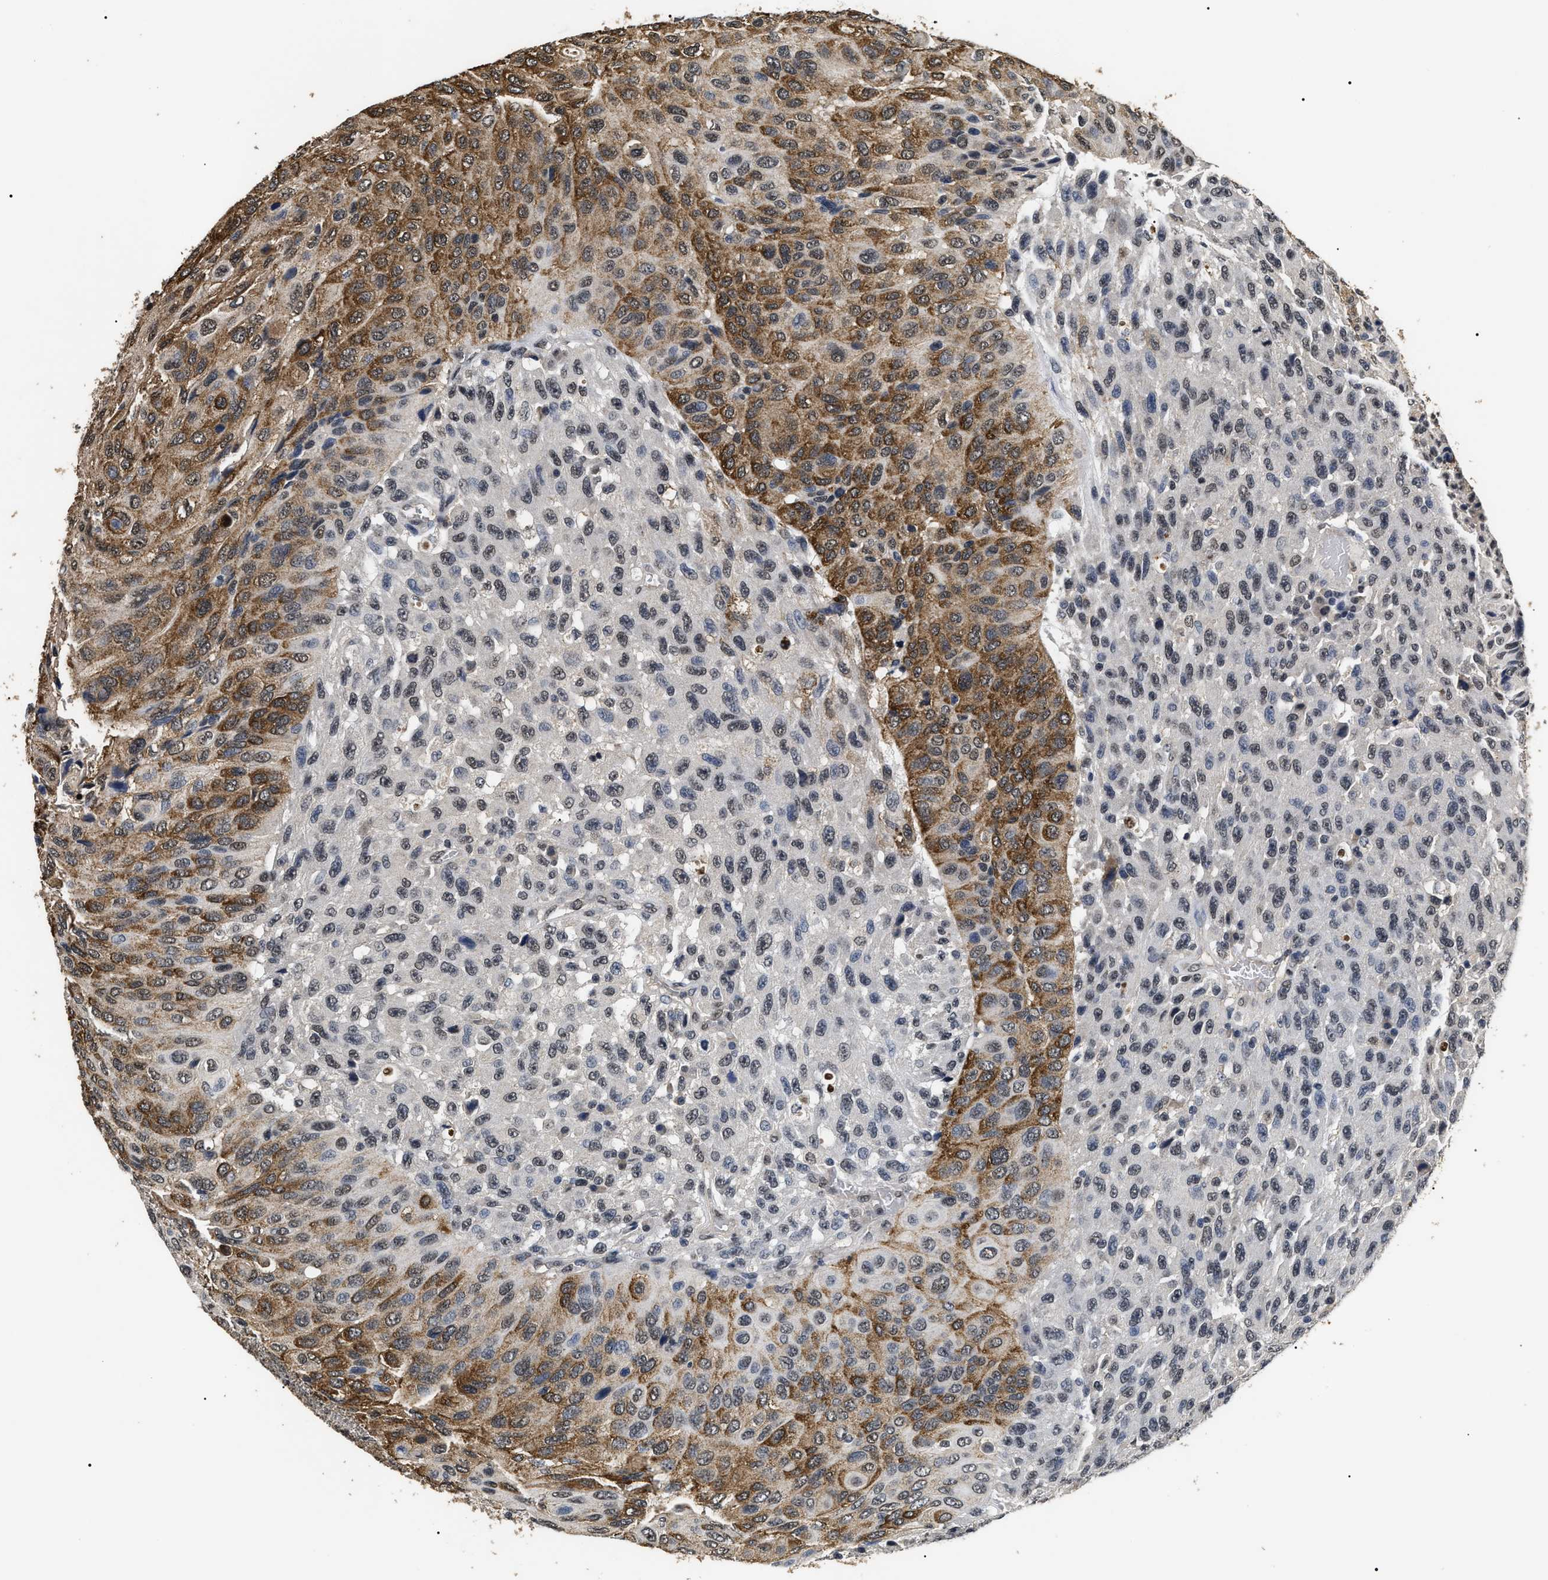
{"staining": {"intensity": "moderate", "quantity": "25%-75%", "location": "cytoplasmic/membranous,nuclear"}, "tissue": "urothelial cancer", "cell_type": "Tumor cells", "image_type": "cancer", "snomed": [{"axis": "morphology", "description": "Urothelial carcinoma, High grade"}, {"axis": "topography", "description": "Urinary bladder"}], "caption": "Urothelial cancer tissue demonstrates moderate cytoplasmic/membranous and nuclear expression in approximately 25%-75% of tumor cells, visualized by immunohistochemistry. (IHC, brightfield microscopy, high magnification).", "gene": "ANP32E", "patient": {"sex": "male", "age": 66}}